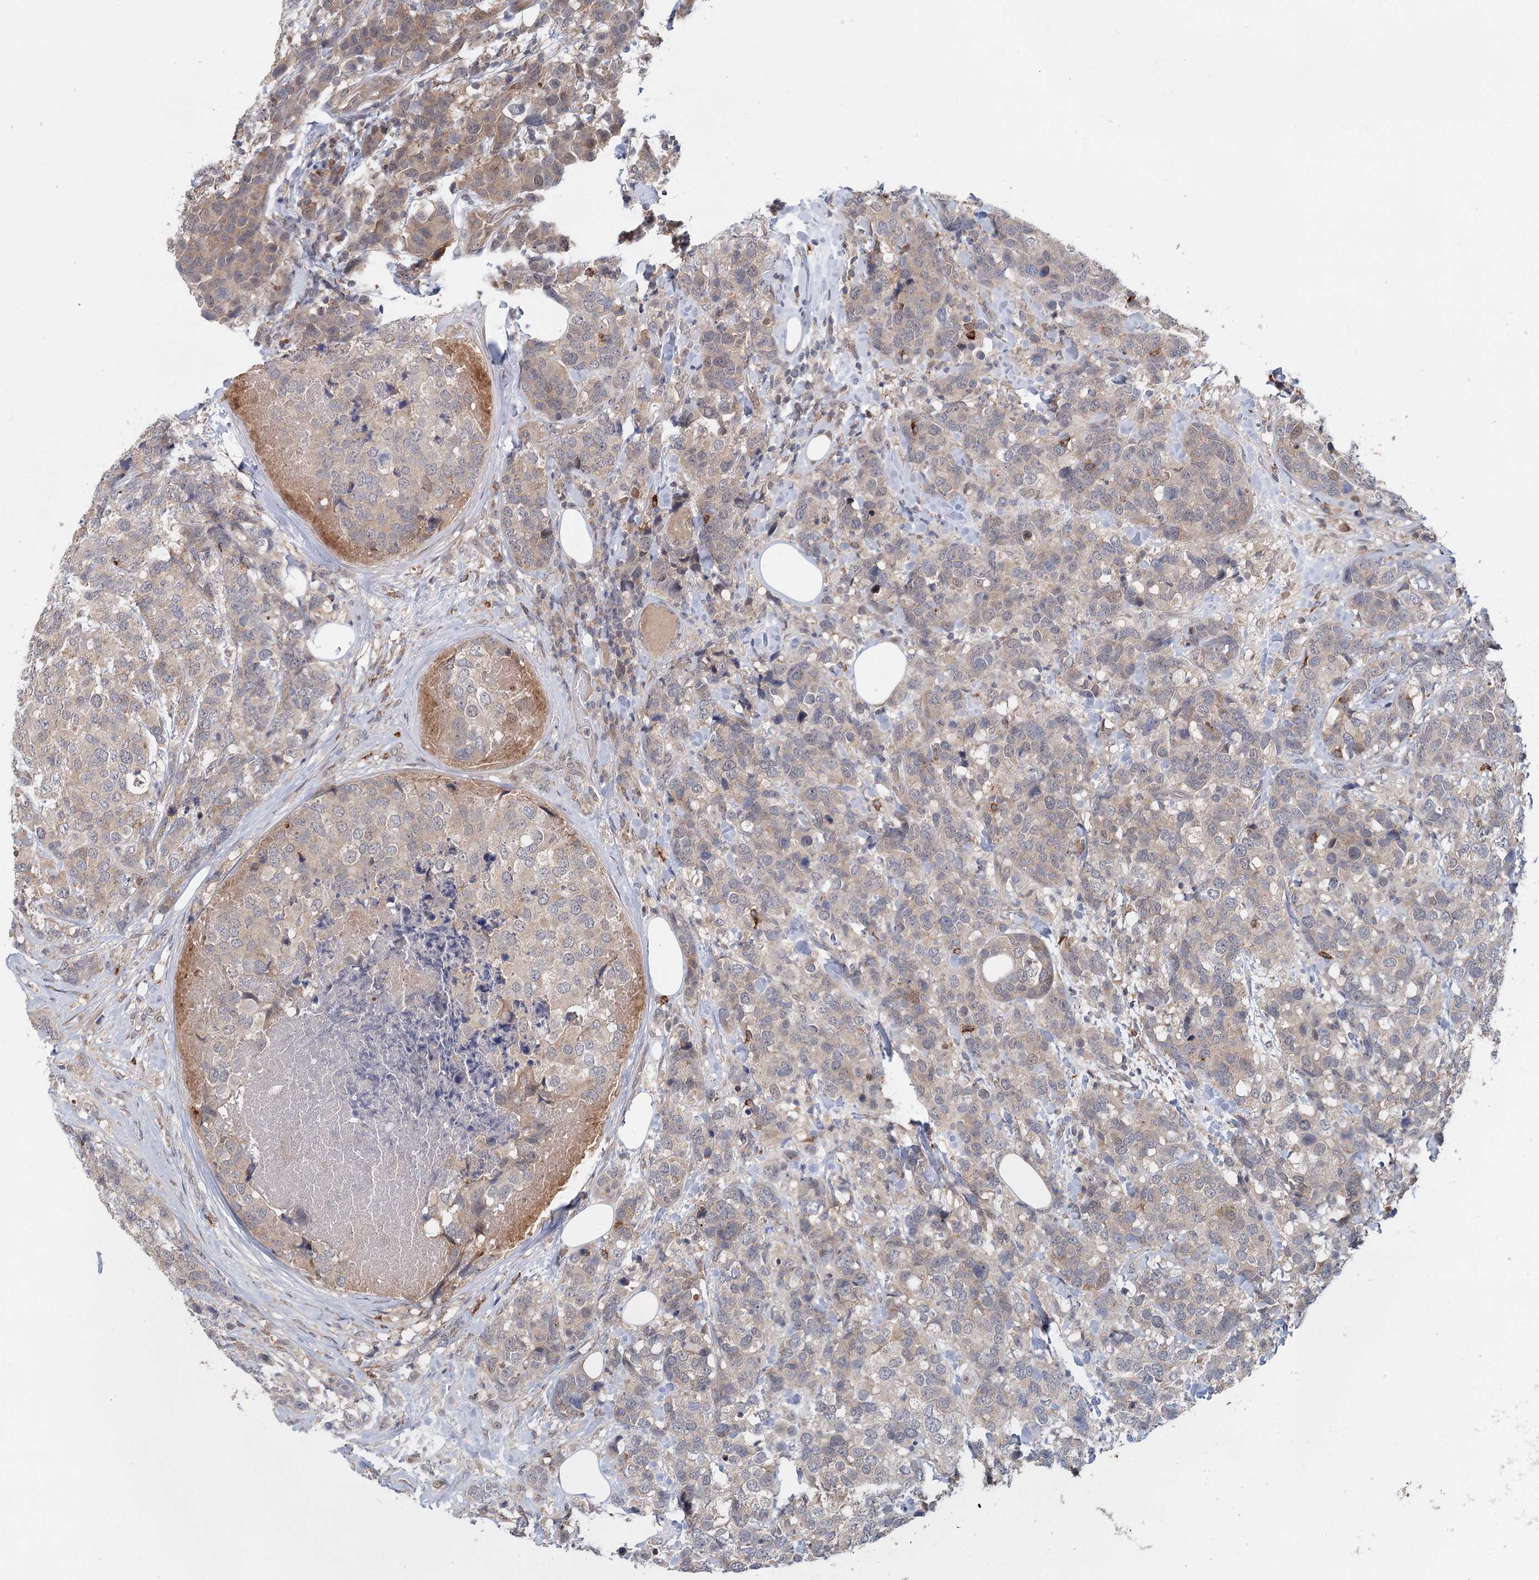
{"staining": {"intensity": "weak", "quantity": "25%-75%", "location": "cytoplasmic/membranous"}, "tissue": "breast cancer", "cell_type": "Tumor cells", "image_type": "cancer", "snomed": [{"axis": "morphology", "description": "Lobular carcinoma"}, {"axis": "topography", "description": "Breast"}], "caption": "High-magnification brightfield microscopy of breast lobular carcinoma stained with DAB (3,3'-diaminobenzidine) (brown) and counterstained with hematoxylin (blue). tumor cells exhibit weak cytoplasmic/membranous positivity is present in approximately25%-75% of cells.", "gene": "AP3B1", "patient": {"sex": "female", "age": 59}}